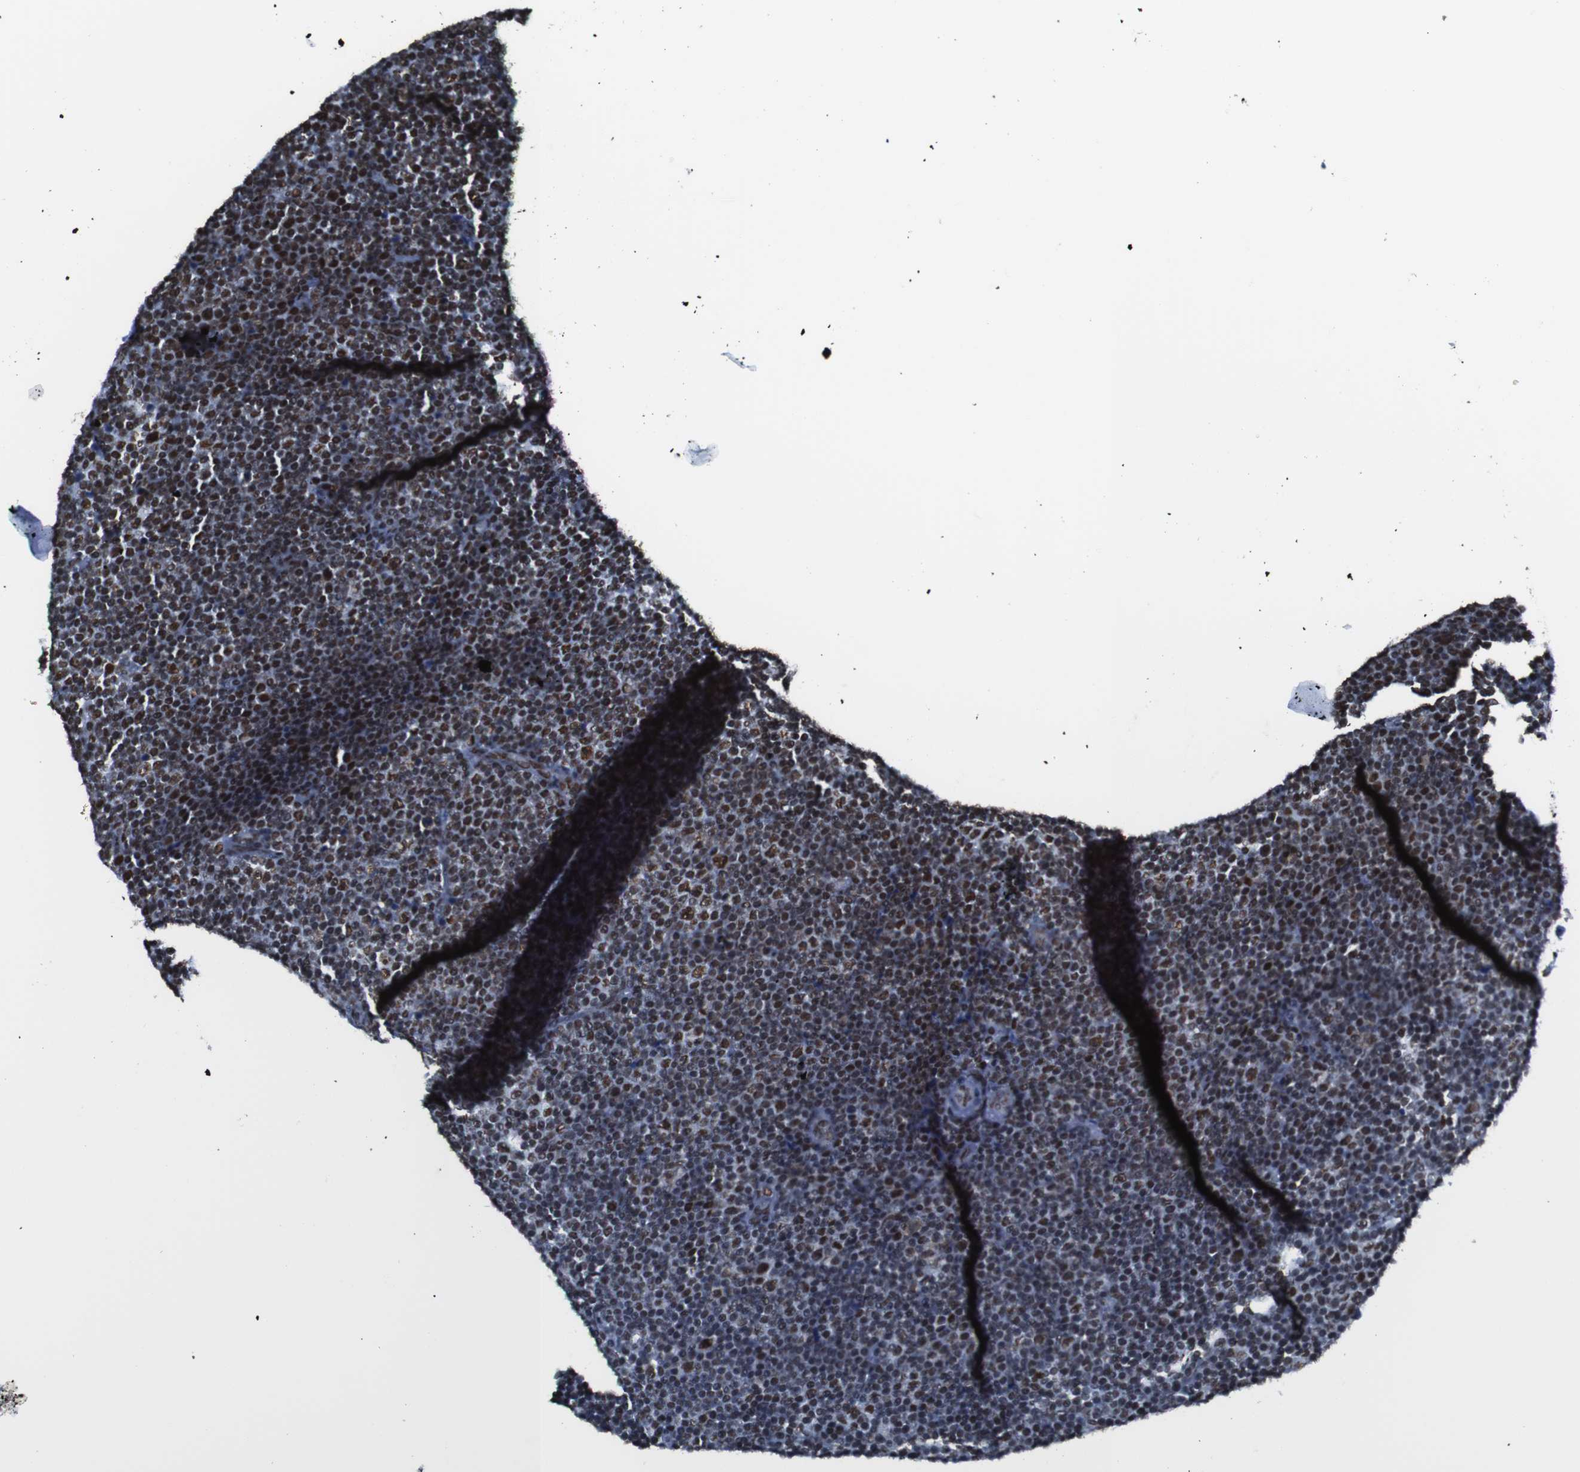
{"staining": {"intensity": "strong", "quantity": ">75%", "location": "nuclear"}, "tissue": "lymphoma", "cell_type": "Tumor cells", "image_type": "cancer", "snomed": [{"axis": "morphology", "description": "Malignant lymphoma, non-Hodgkin's type, Low grade"}, {"axis": "topography", "description": "Lymph node"}], "caption": "A high-resolution micrograph shows immunohistochemistry staining of low-grade malignant lymphoma, non-Hodgkin's type, which exhibits strong nuclear positivity in approximately >75% of tumor cells. (IHC, brightfield microscopy, high magnification).", "gene": "ROMO1", "patient": {"sex": "female", "age": 67}}